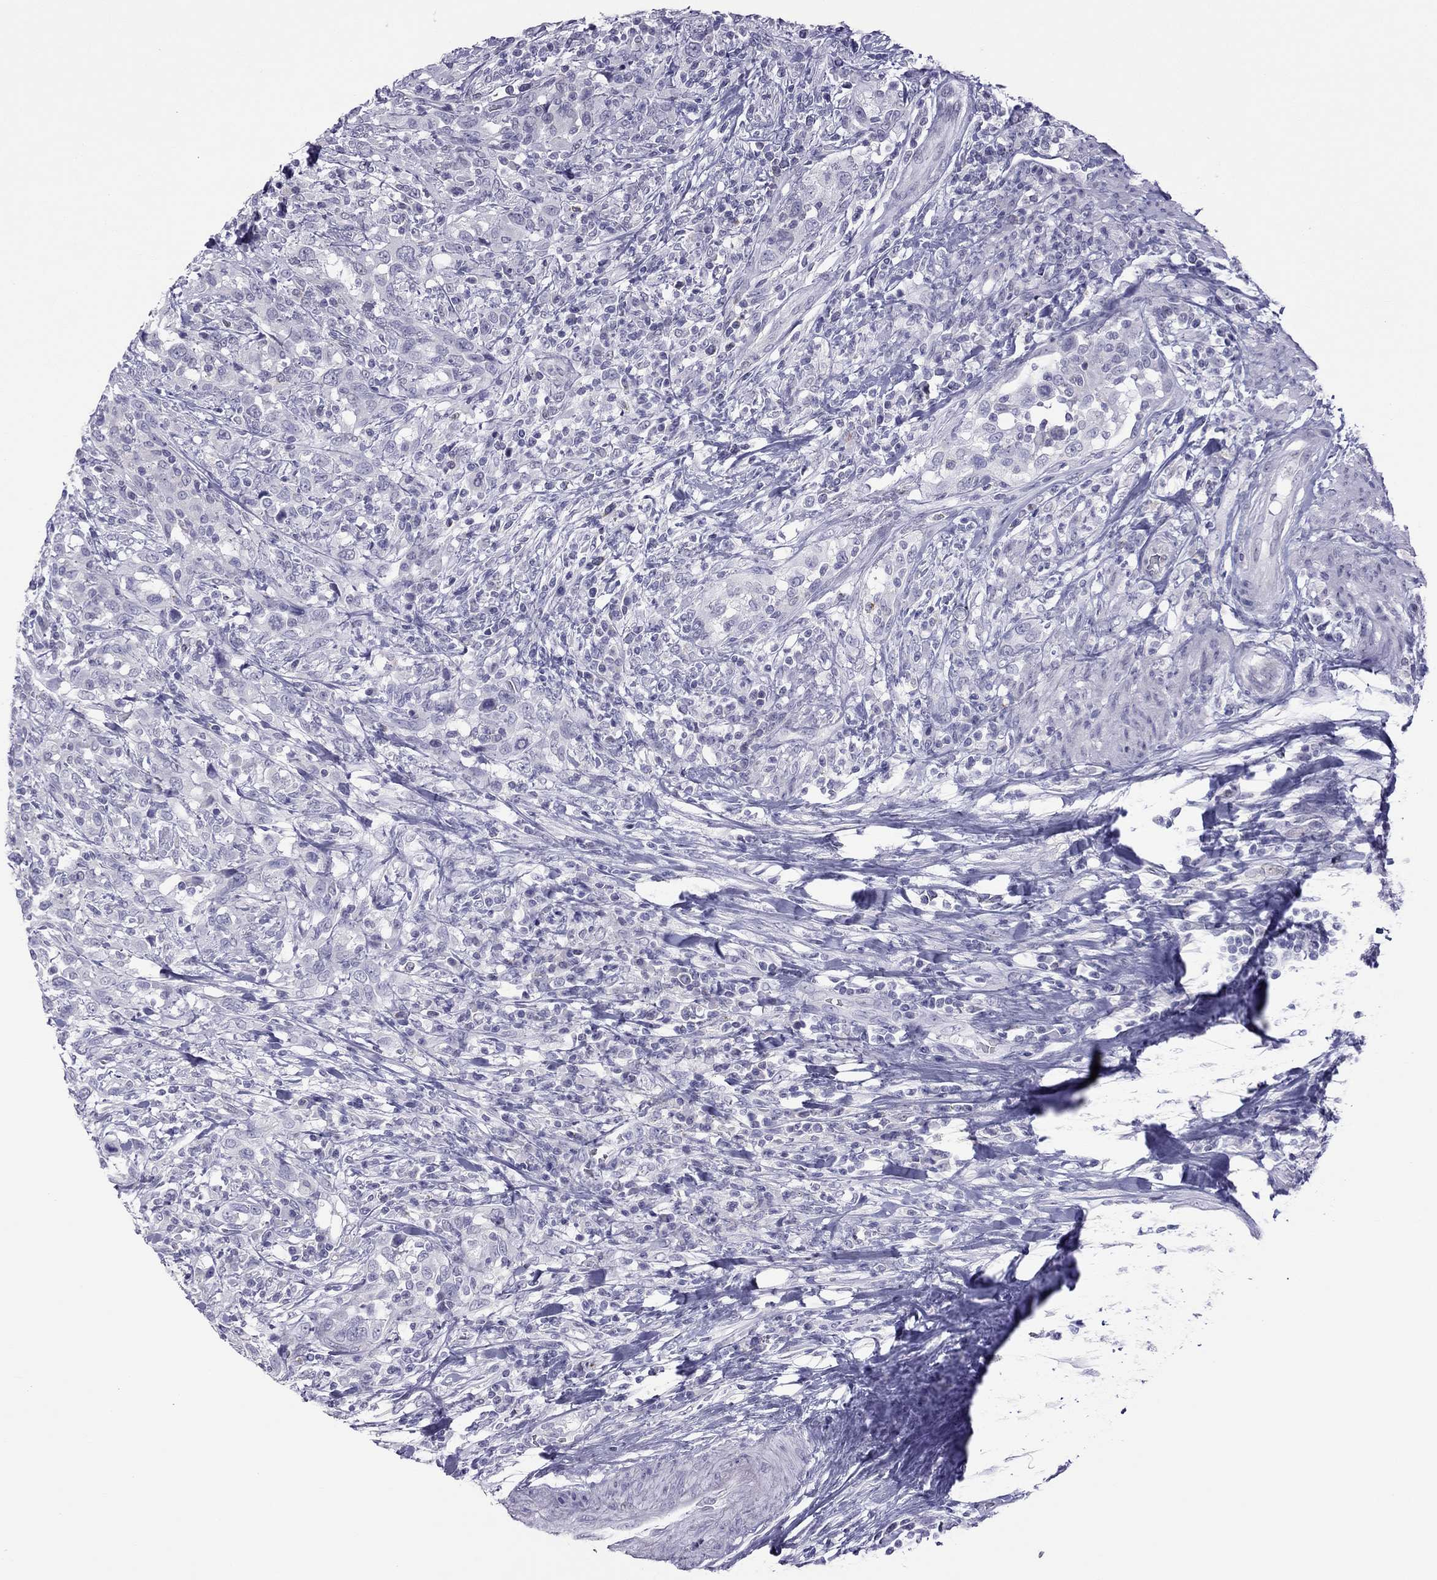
{"staining": {"intensity": "negative", "quantity": "none", "location": "none"}, "tissue": "urothelial cancer", "cell_type": "Tumor cells", "image_type": "cancer", "snomed": [{"axis": "morphology", "description": "Urothelial carcinoma, NOS"}, {"axis": "morphology", "description": "Urothelial carcinoma, High grade"}, {"axis": "topography", "description": "Urinary bladder"}], "caption": "The micrograph shows no significant expression in tumor cells of urothelial cancer.", "gene": "TEX14", "patient": {"sex": "female", "age": 64}}